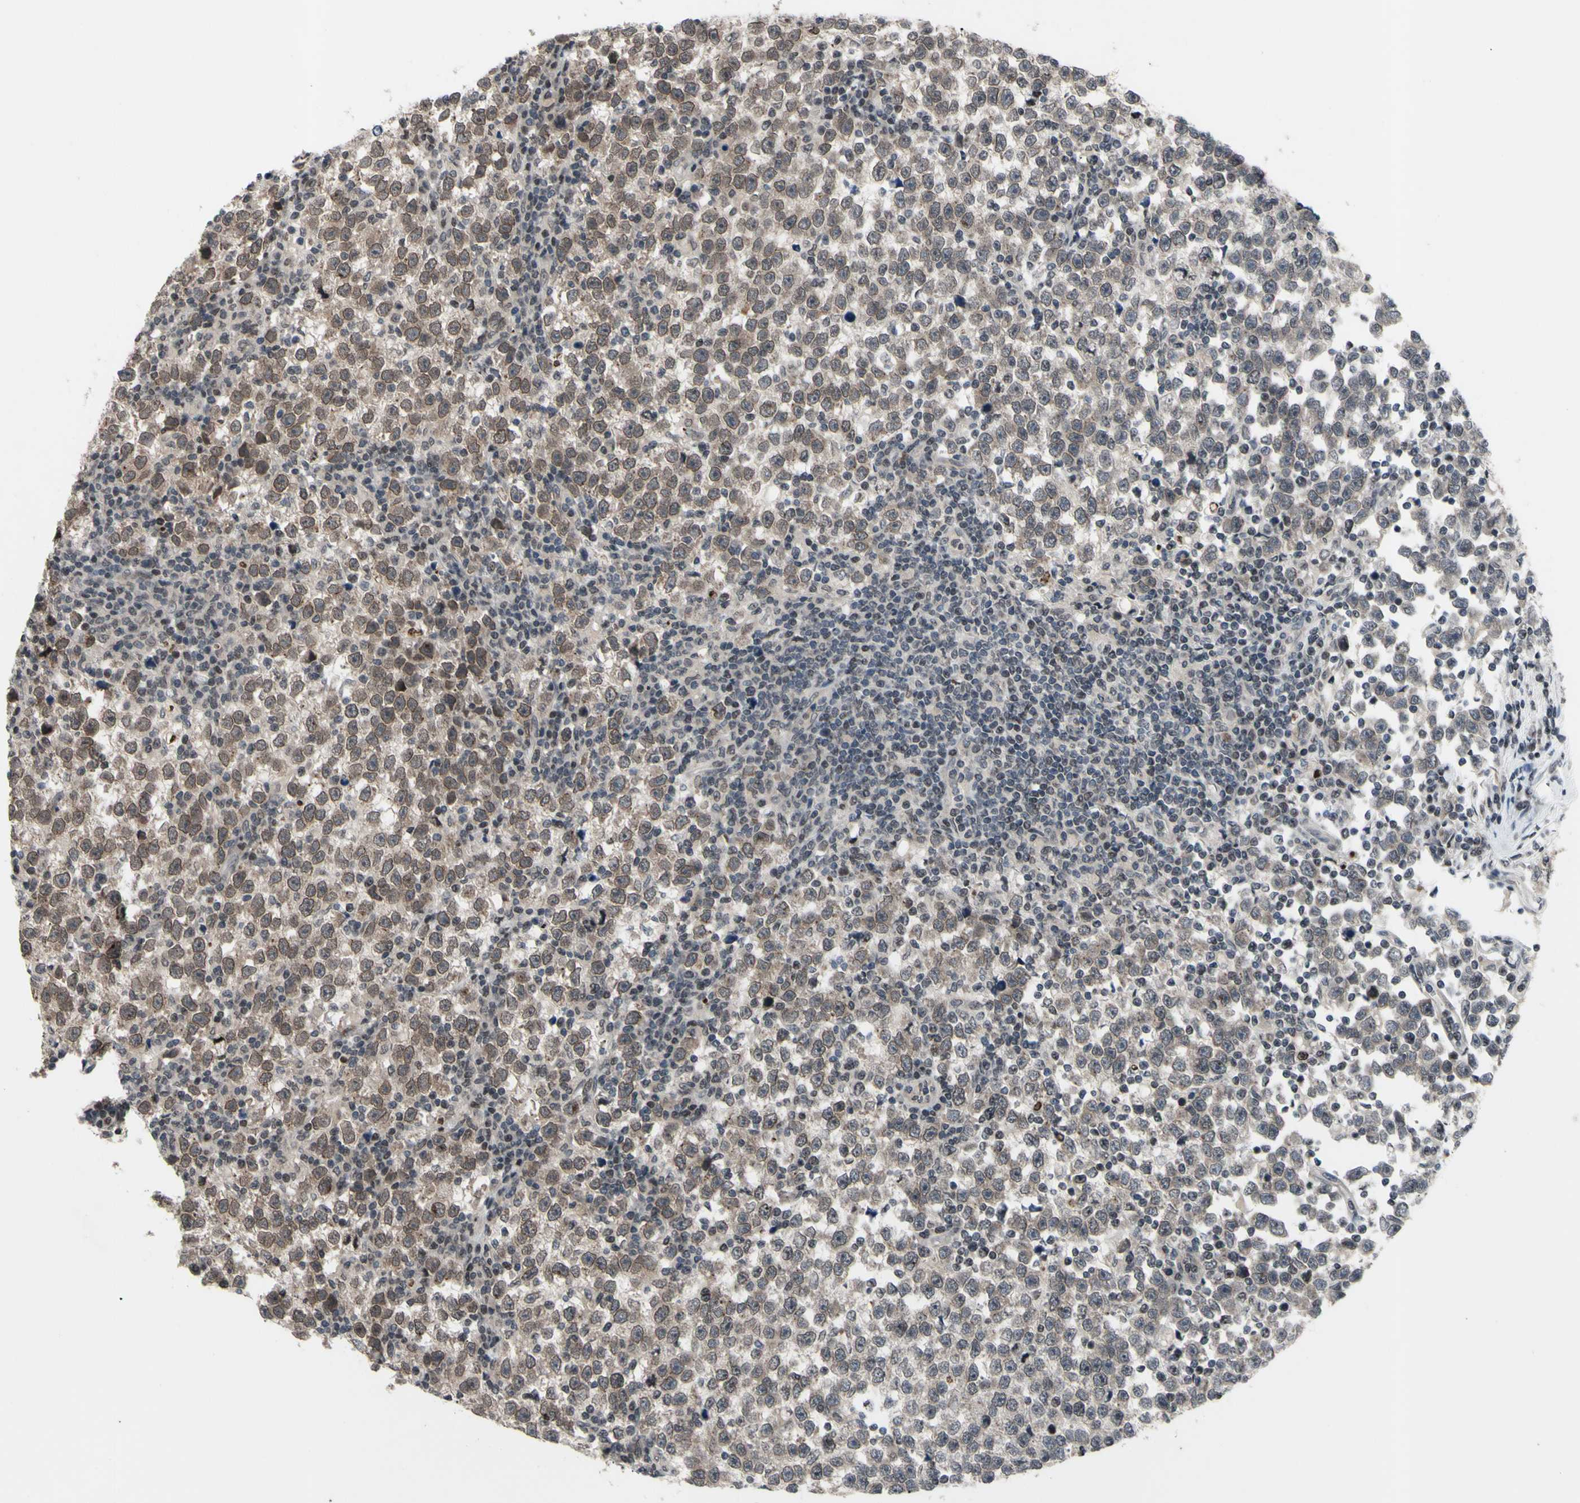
{"staining": {"intensity": "weak", "quantity": ">75%", "location": "cytoplasmic/membranous,nuclear"}, "tissue": "testis cancer", "cell_type": "Tumor cells", "image_type": "cancer", "snomed": [{"axis": "morphology", "description": "Seminoma, NOS"}, {"axis": "topography", "description": "Testis"}], "caption": "This micrograph exhibits testis cancer (seminoma) stained with immunohistochemistry to label a protein in brown. The cytoplasmic/membranous and nuclear of tumor cells show weak positivity for the protein. Nuclei are counter-stained blue.", "gene": "XPO1", "patient": {"sex": "male", "age": 43}}